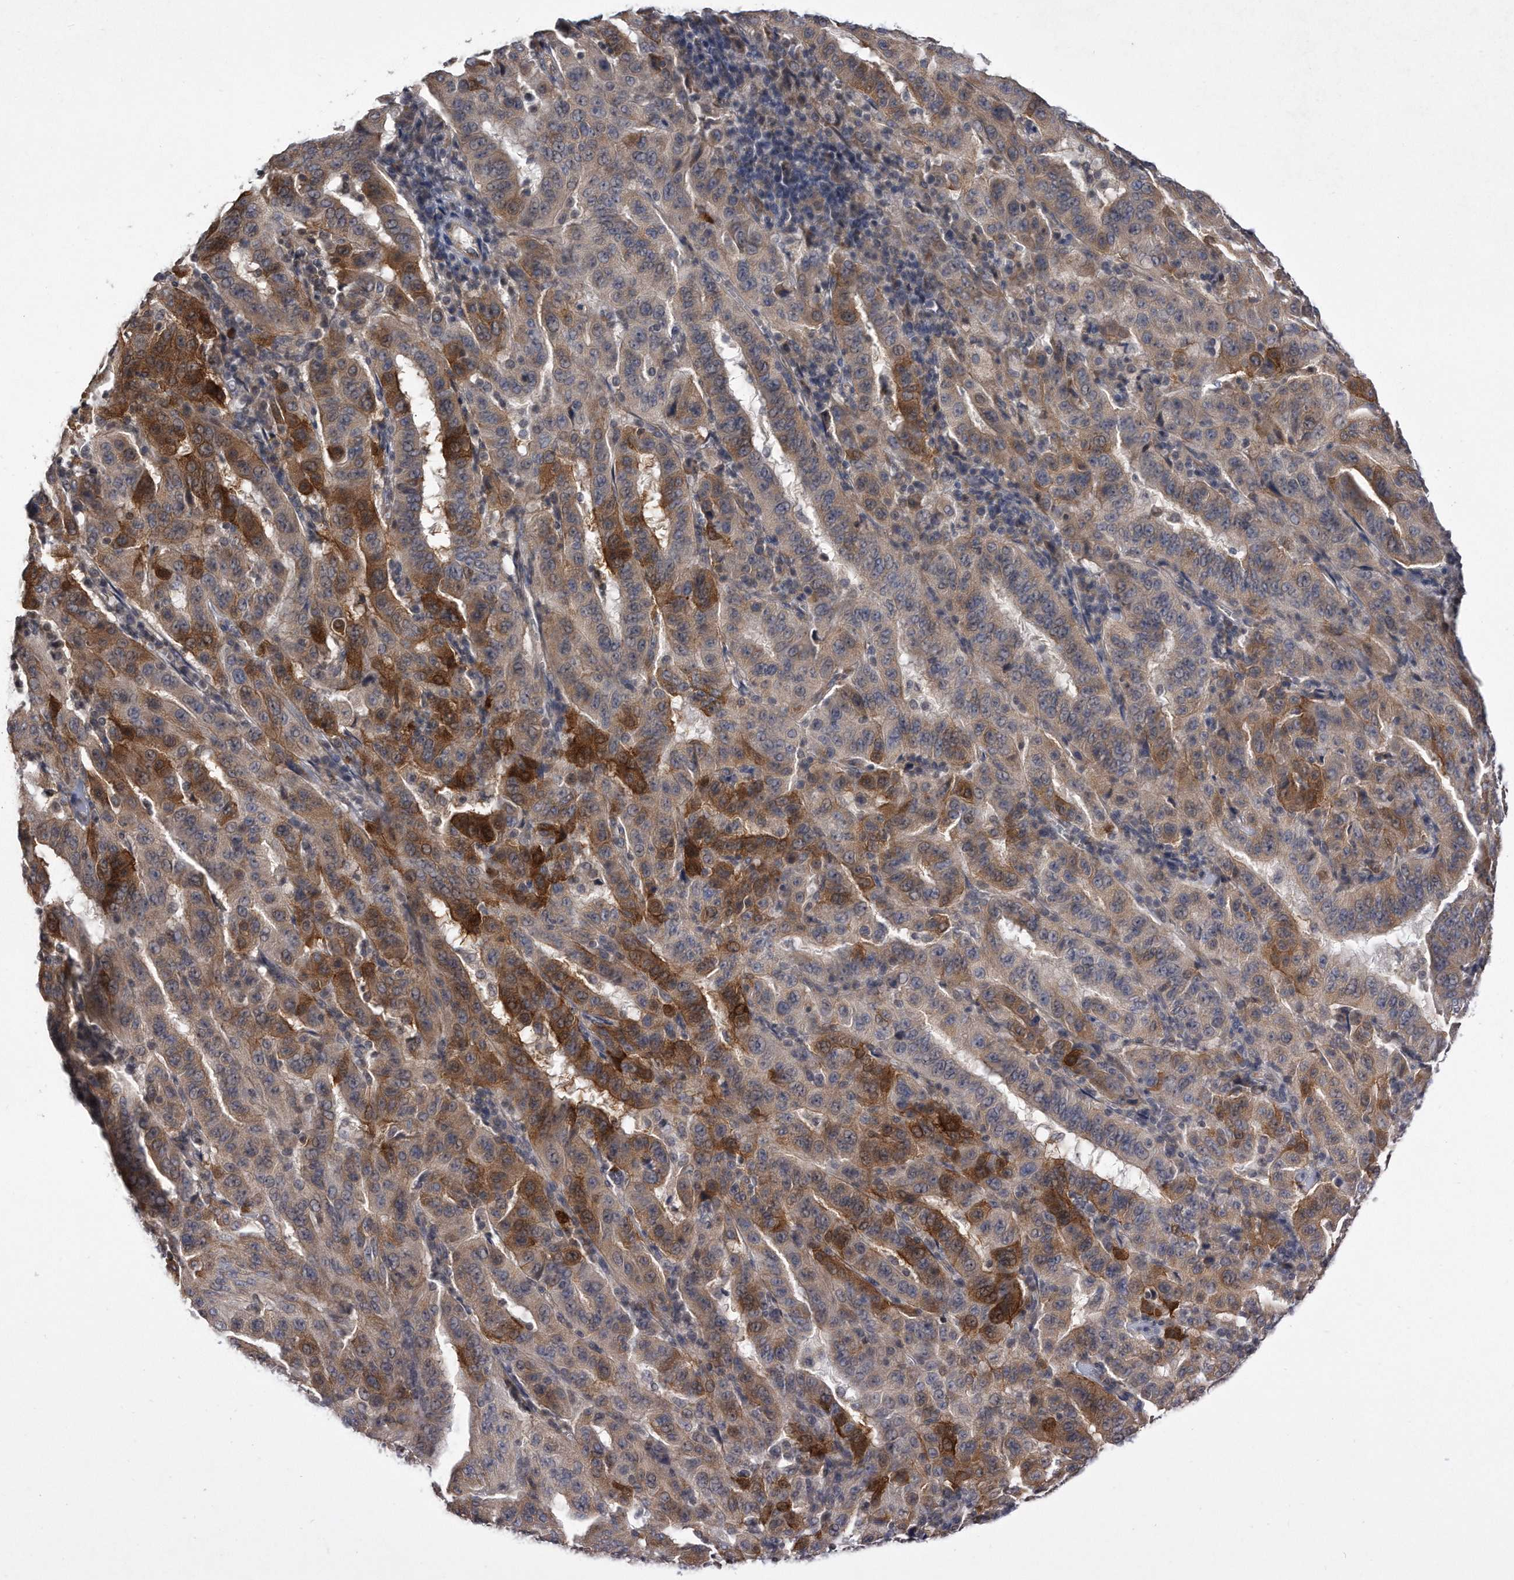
{"staining": {"intensity": "moderate", "quantity": "25%-75%", "location": "cytoplasmic/membranous"}, "tissue": "pancreatic cancer", "cell_type": "Tumor cells", "image_type": "cancer", "snomed": [{"axis": "morphology", "description": "Adenocarcinoma, NOS"}, {"axis": "topography", "description": "Pancreas"}], "caption": "The immunohistochemical stain labels moderate cytoplasmic/membranous positivity in tumor cells of pancreatic cancer tissue.", "gene": "DAB1", "patient": {"sex": "male", "age": 63}}